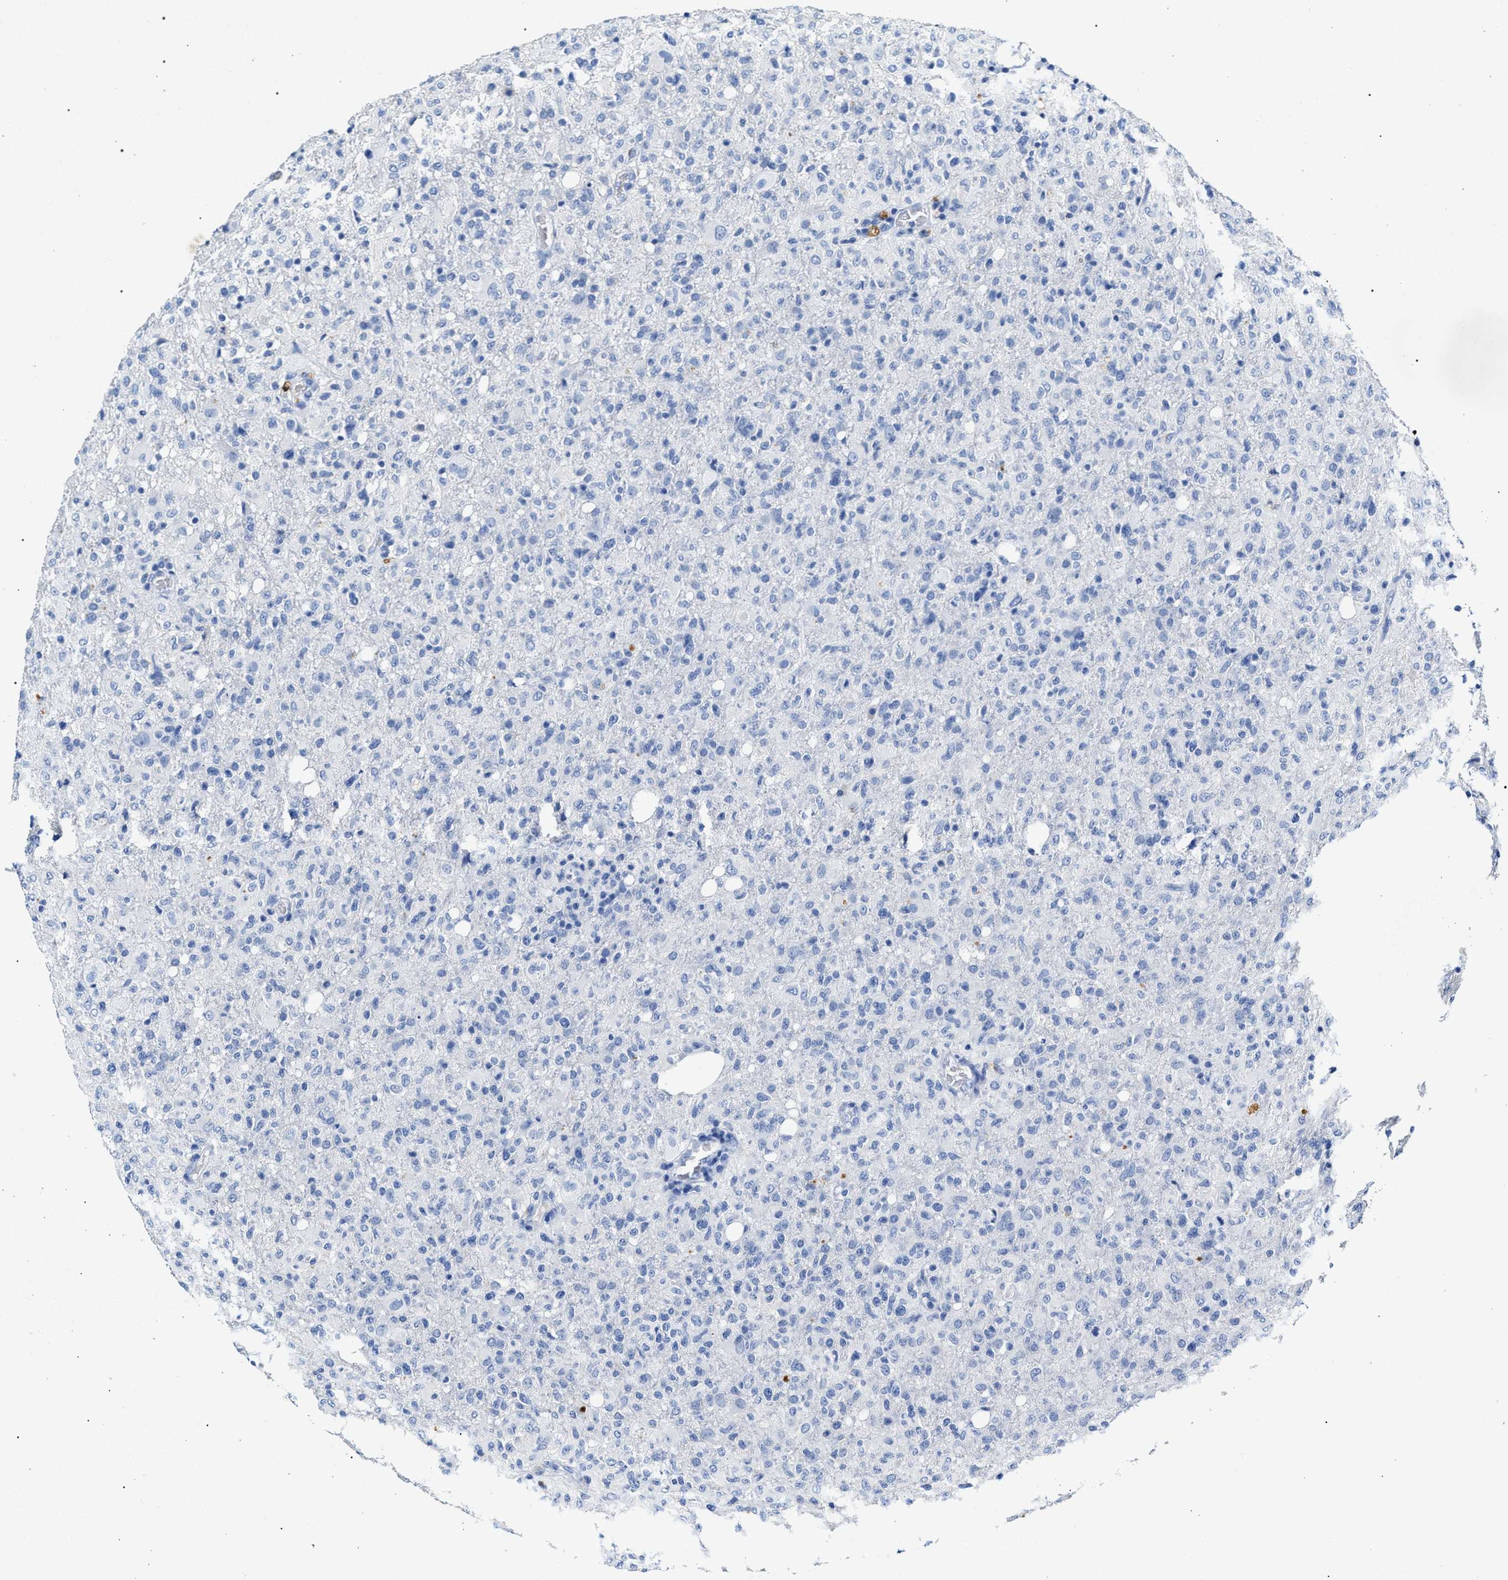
{"staining": {"intensity": "negative", "quantity": "none", "location": "none"}, "tissue": "glioma", "cell_type": "Tumor cells", "image_type": "cancer", "snomed": [{"axis": "morphology", "description": "Glioma, malignant, High grade"}, {"axis": "topography", "description": "Brain"}], "caption": "Micrograph shows no protein staining in tumor cells of glioma tissue.", "gene": "LRRC8E", "patient": {"sex": "female", "age": 57}}